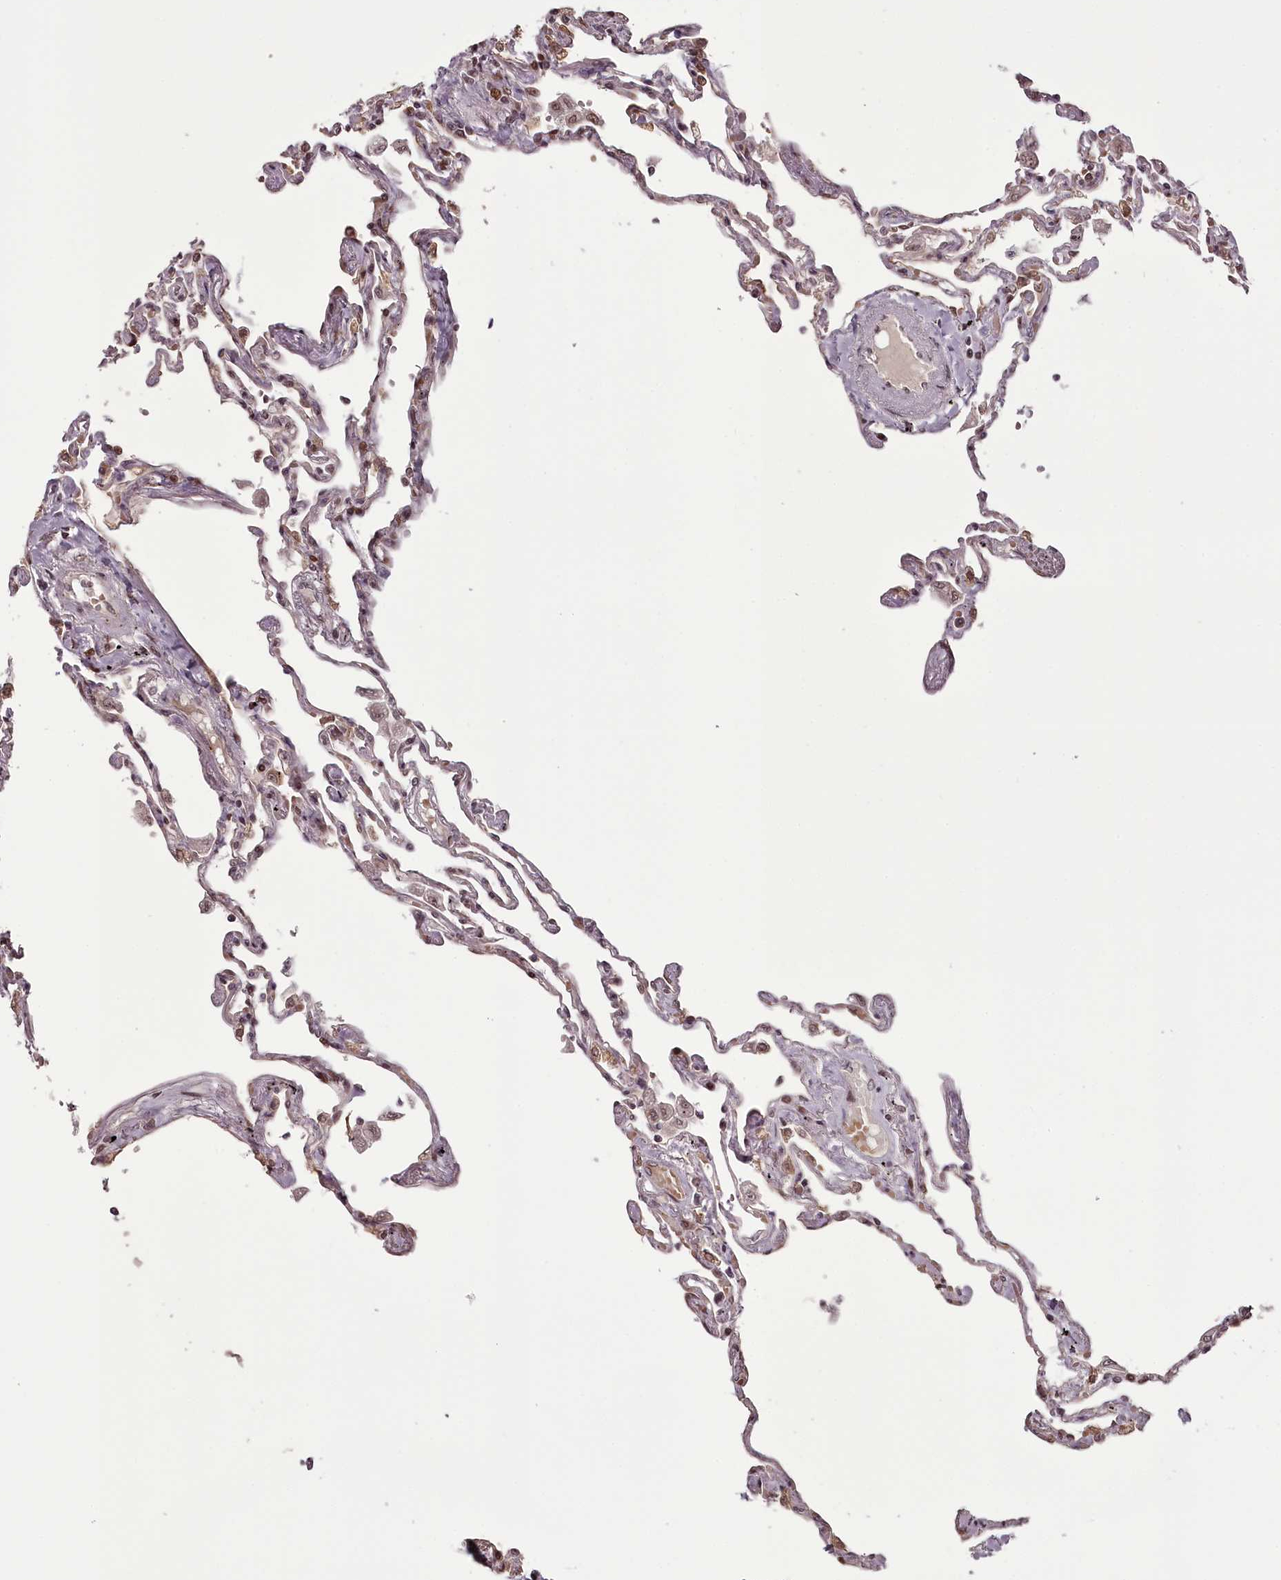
{"staining": {"intensity": "moderate", "quantity": "25%-75%", "location": "nuclear"}, "tissue": "lung", "cell_type": "Alveolar cells", "image_type": "normal", "snomed": [{"axis": "morphology", "description": "Normal tissue, NOS"}, {"axis": "topography", "description": "Lung"}], "caption": "Benign lung was stained to show a protein in brown. There is medium levels of moderate nuclear staining in about 25%-75% of alveolar cells.", "gene": "THYN1", "patient": {"sex": "female", "age": 67}}